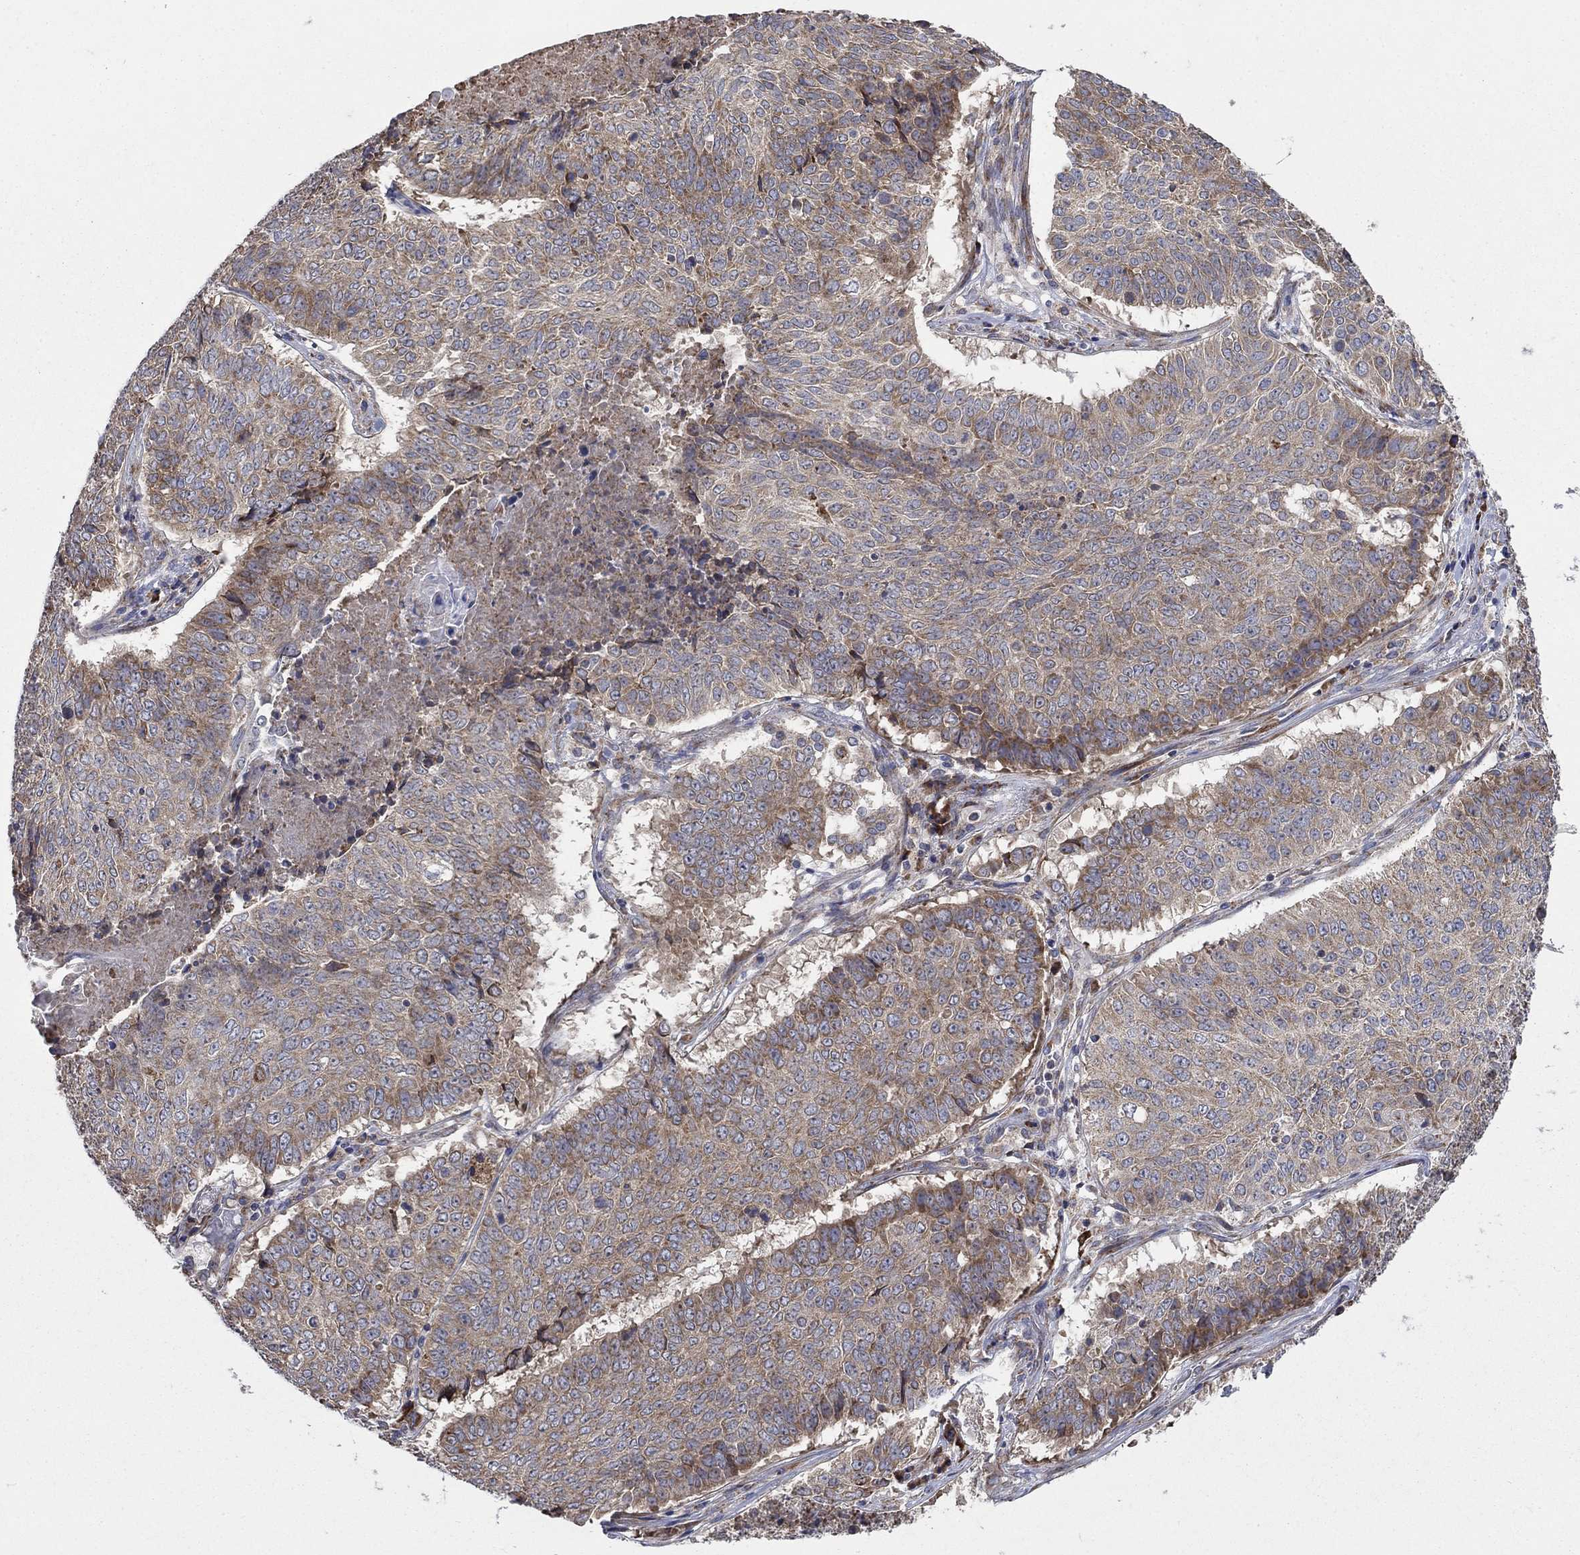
{"staining": {"intensity": "moderate", "quantity": "25%-75%", "location": "cytoplasmic/membranous"}, "tissue": "lung cancer", "cell_type": "Tumor cells", "image_type": "cancer", "snomed": [{"axis": "morphology", "description": "Squamous cell carcinoma, NOS"}, {"axis": "topography", "description": "Lung"}], "caption": "The histopathology image demonstrates staining of lung cancer, revealing moderate cytoplasmic/membranous protein staining (brown color) within tumor cells.", "gene": "RPLP0", "patient": {"sex": "male", "age": 64}}